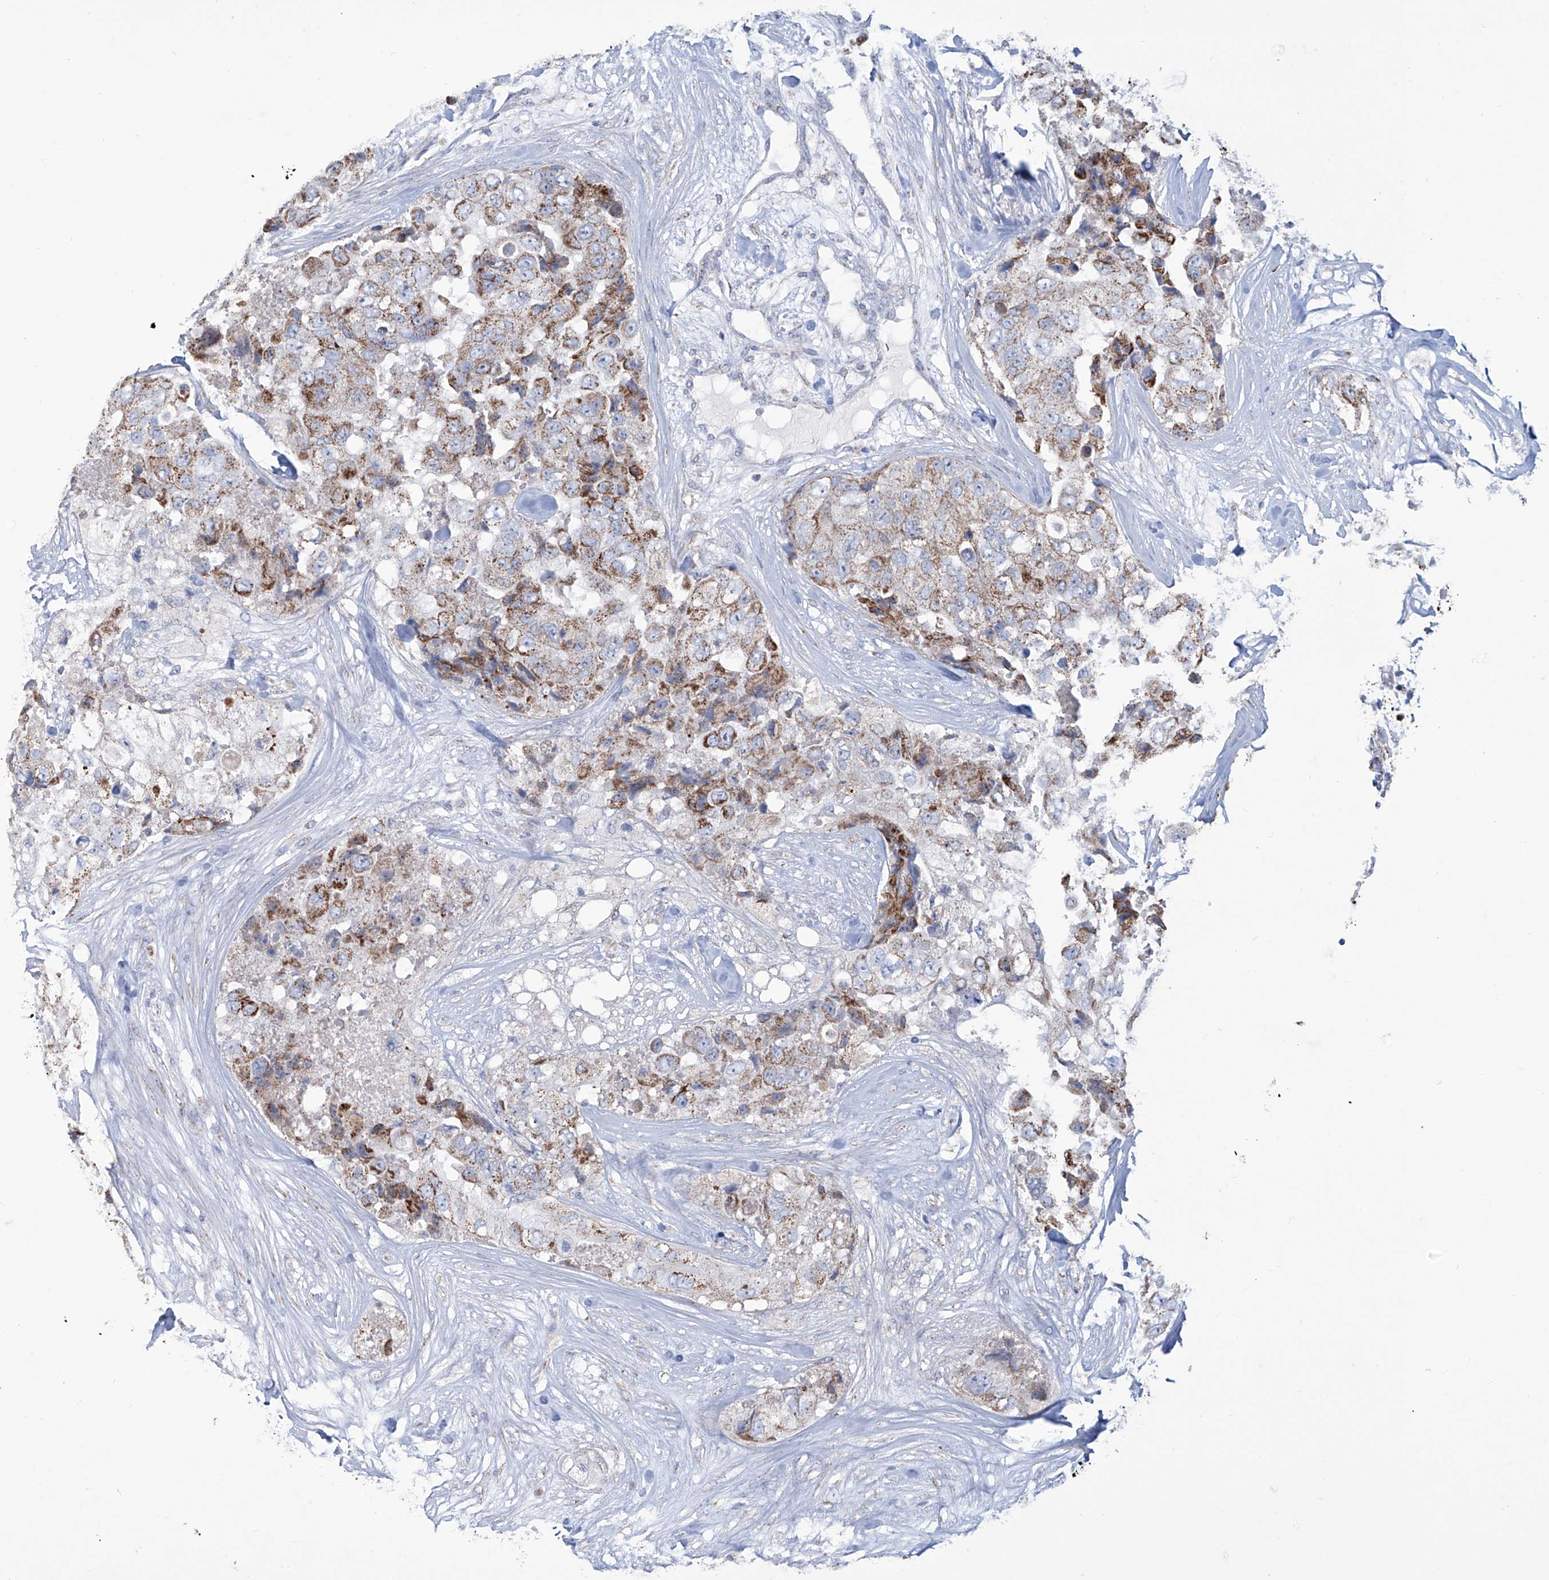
{"staining": {"intensity": "moderate", "quantity": ">75%", "location": "cytoplasmic/membranous"}, "tissue": "breast cancer", "cell_type": "Tumor cells", "image_type": "cancer", "snomed": [{"axis": "morphology", "description": "Duct carcinoma"}, {"axis": "topography", "description": "Breast"}], "caption": "A high-resolution histopathology image shows immunohistochemistry (IHC) staining of breast cancer (infiltrating ductal carcinoma), which displays moderate cytoplasmic/membranous expression in about >75% of tumor cells.", "gene": "ALDH6A1", "patient": {"sex": "female", "age": 62}}